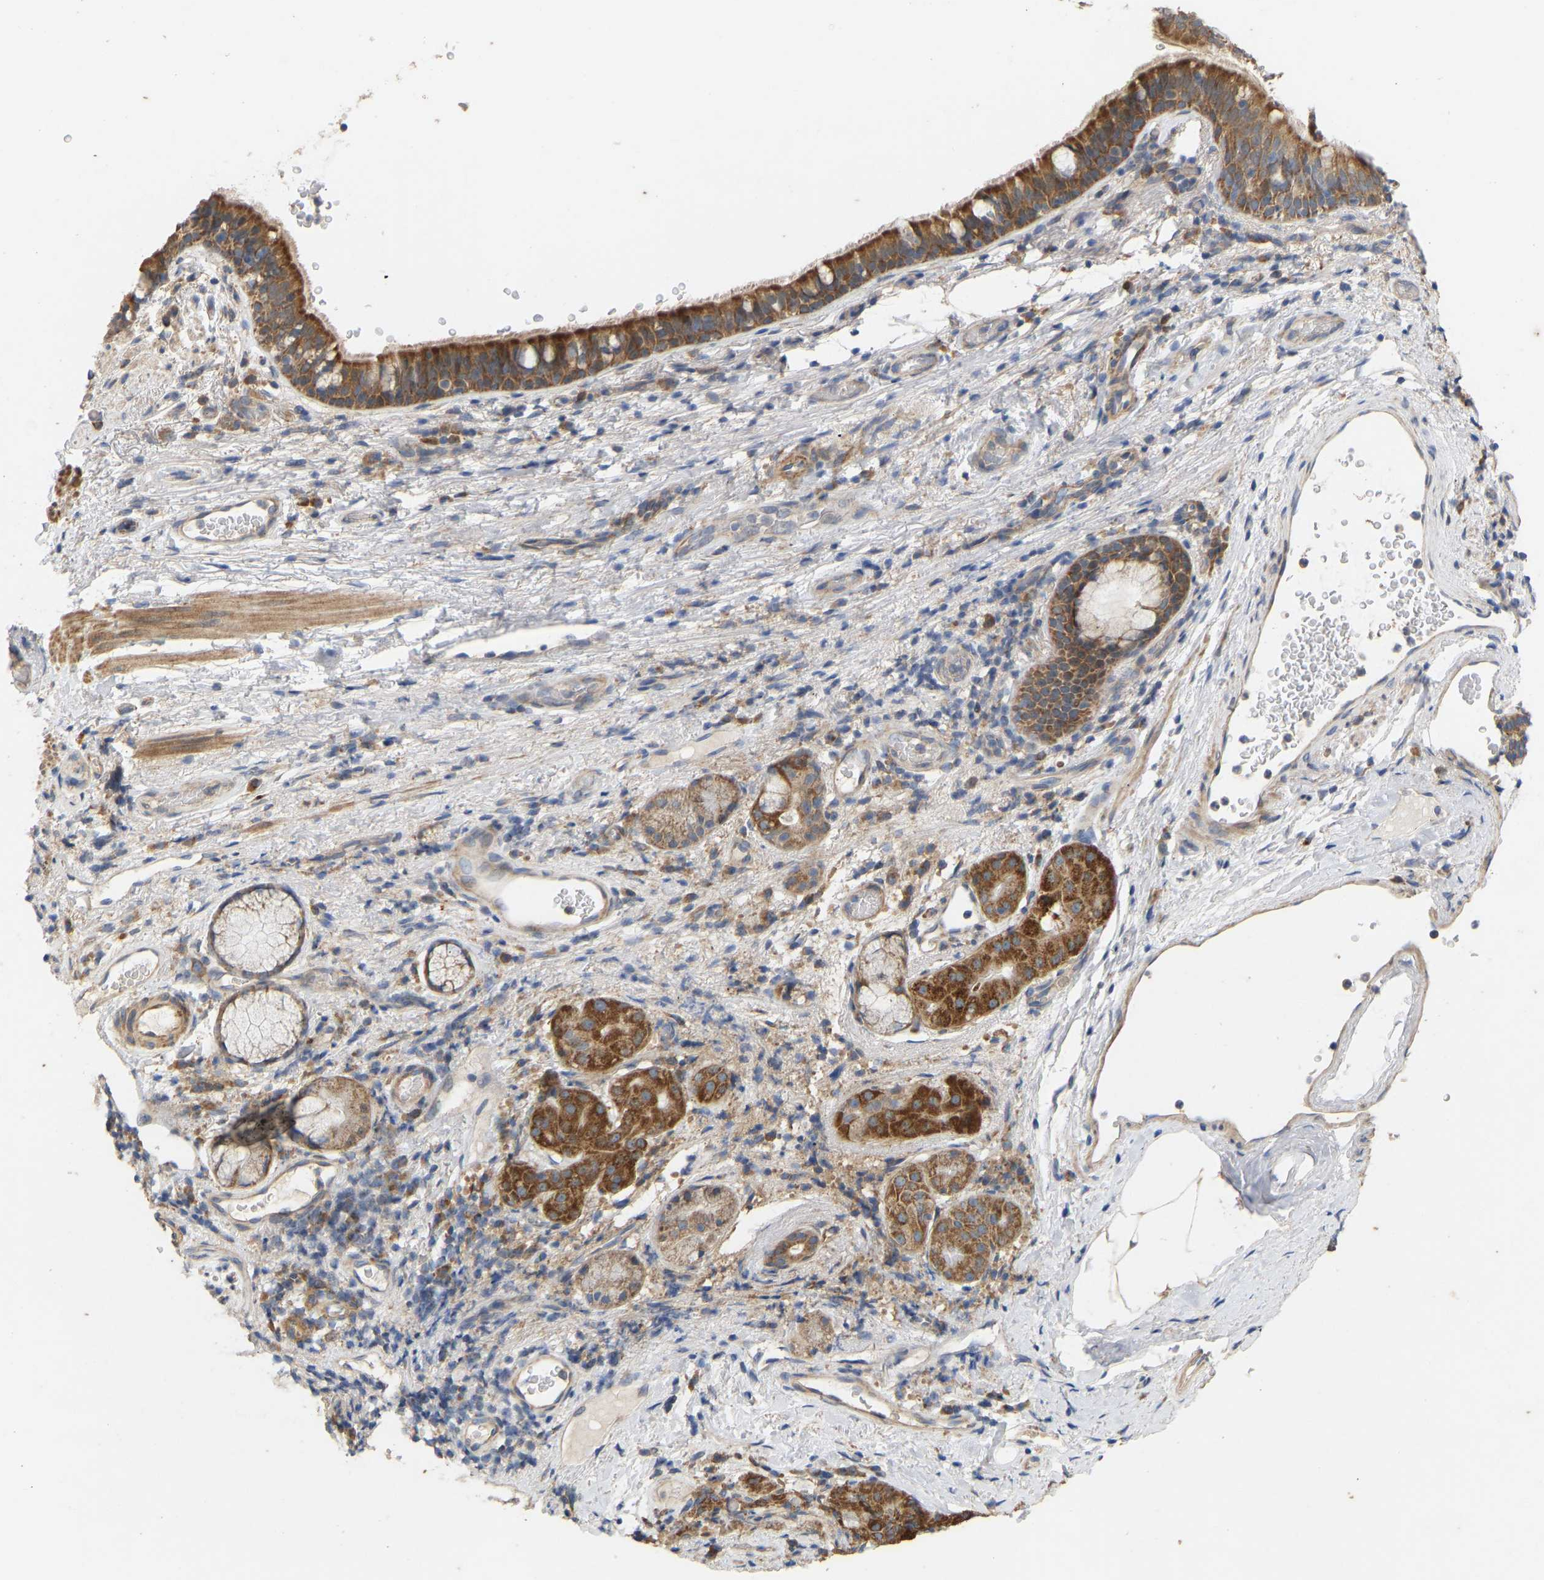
{"staining": {"intensity": "strong", "quantity": ">75%", "location": "cytoplasmic/membranous"}, "tissue": "bronchus", "cell_type": "Respiratory epithelial cells", "image_type": "normal", "snomed": [{"axis": "morphology", "description": "Normal tissue, NOS"}, {"axis": "morphology", "description": "Inflammation, NOS"}, {"axis": "topography", "description": "Cartilage tissue"}, {"axis": "topography", "description": "Bronchus"}], "caption": "High-magnification brightfield microscopy of unremarkable bronchus stained with DAB (brown) and counterstained with hematoxylin (blue). respiratory epithelial cells exhibit strong cytoplasmic/membranous expression is present in about>75% of cells. Immunohistochemistry (ihc) stains the protein of interest in brown and the nuclei are stained blue.", "gene": "HACD2", "patient": {"sex": "male", "age": 77}}